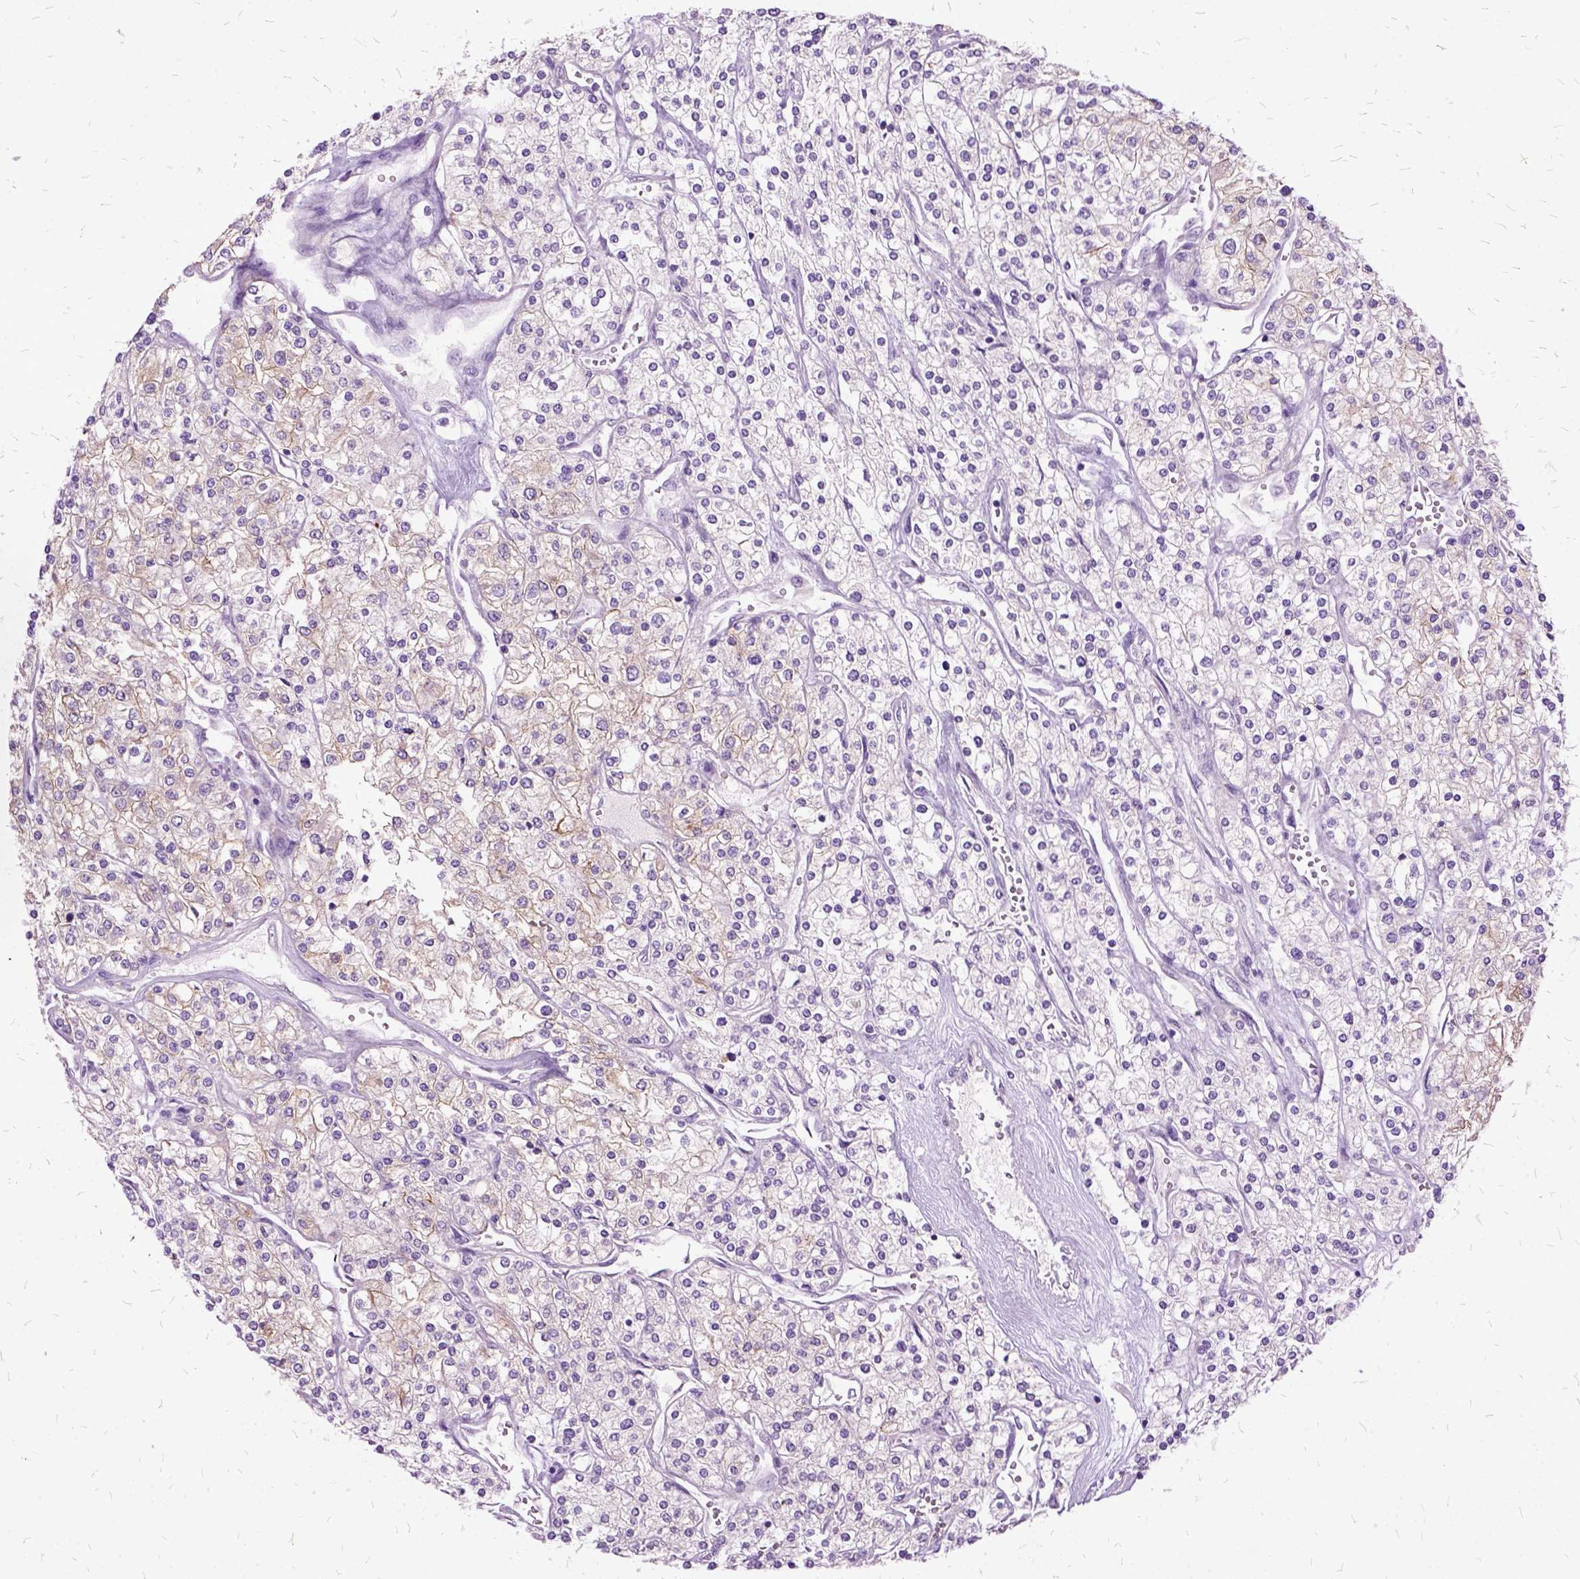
{"staining": {"intensity": "weak", "quantity": "25%-75%", "location": "cytoplasmic/membranous"}, "tissue": "renal cancer", "cell_type": "Tumor cells", "image_type": "cancer", "snomed": [{"axis": "morphology", "description": "Adenocarcinoma, NOS"}, {"axis": "topography", "description": "Kidney"}], "caption": "Tumor cells exhibit low levels of weak cytoplasmic/membranous expression in about 25%-75% of cells in renal cancer (adenocarcinoma).", "gene": "MME", "patient": {"sex": "male", "age": 80}}